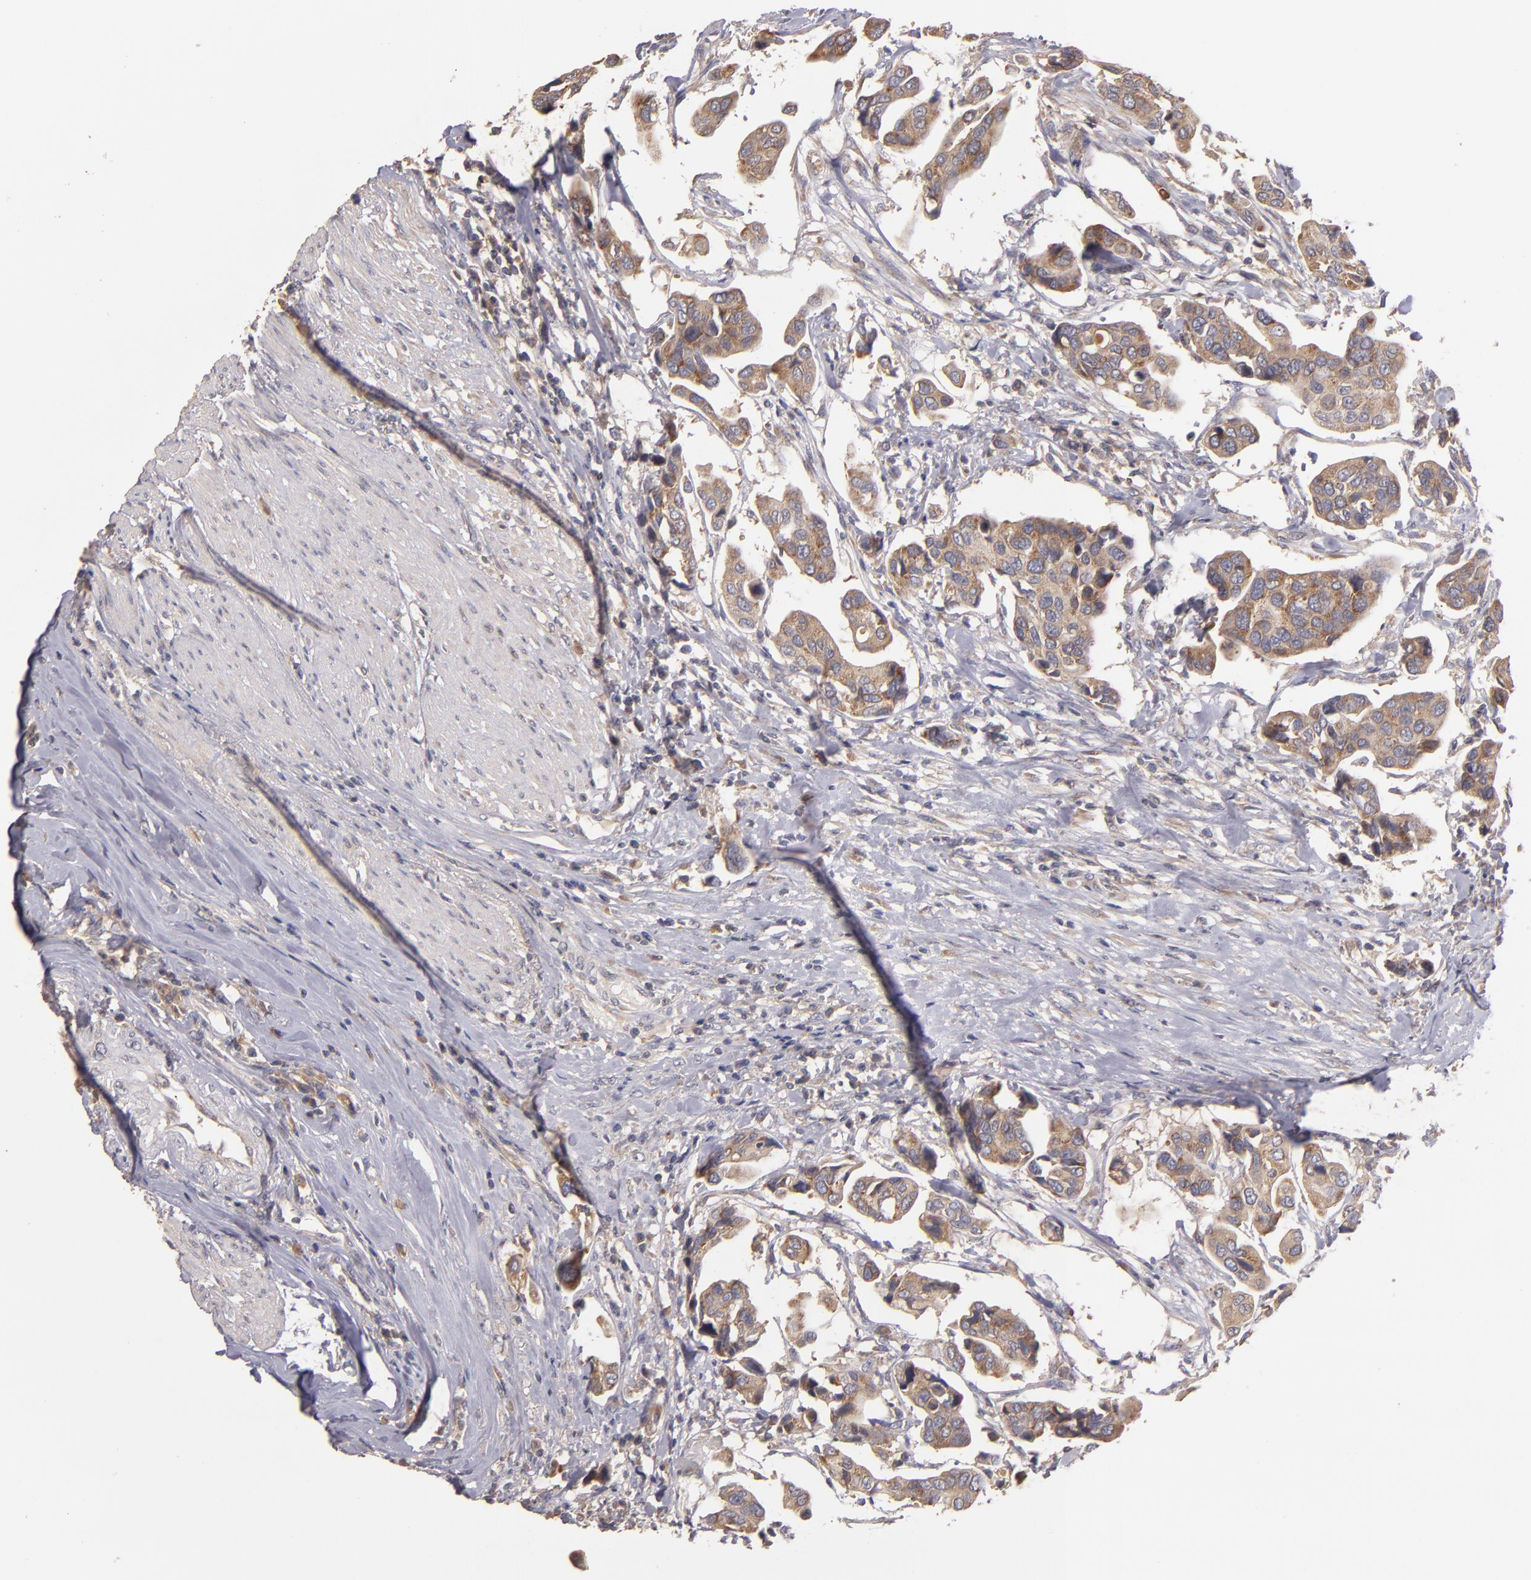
{"staining": {"intensity": "moderate", "quantity": ">75%", "location": "cytoplasmic/membranous"}, "tissue": "urothelial cancer", "cell_type": "Tumor cells", "image_type": "cancer", "snomed": [{"axis": "morphology", "description": "Adenocarcinoma, NOS"}, {"axis": "topography", "description": "Urinary bladder"}], "caption": "Urothelial cancer stained for a protein (brown) demonstrates moderate cytoplasmic/membranous positive expression in about >75% of tumor cells.", "gene": "UPF3B", "patient": {"sex": "male", "age": 61}}